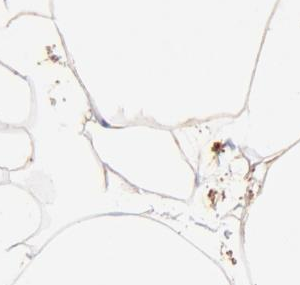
{"staining": {"intensity": "weak", "quantity": ">75%", "location": "cytoplasmic/membranous"}, "tissue": "adipose tissue", "cell_type": "Adipocytes", "image_type": "normal", "snomed": [{"axis": "morphology", "description": "Normal tissue, NOS"}, {"axis": "morphology", "description": "Duct carcinoma"}, {"axis": "topography", "description": "Breast"}, {"axis": "topography", "description": "Adipose tissue"}], "caption": "Immunohistochemical staining of unremarkable human adipose tissue displays >75% levels of weak cytoplasmic/membranous protein staining in about >75% of adipocytes. The protein is shown in brown color, while the nuclei are stained blue.", "gene": "ALDH1A1", "patient": {"sex": "female", "age": 37}}